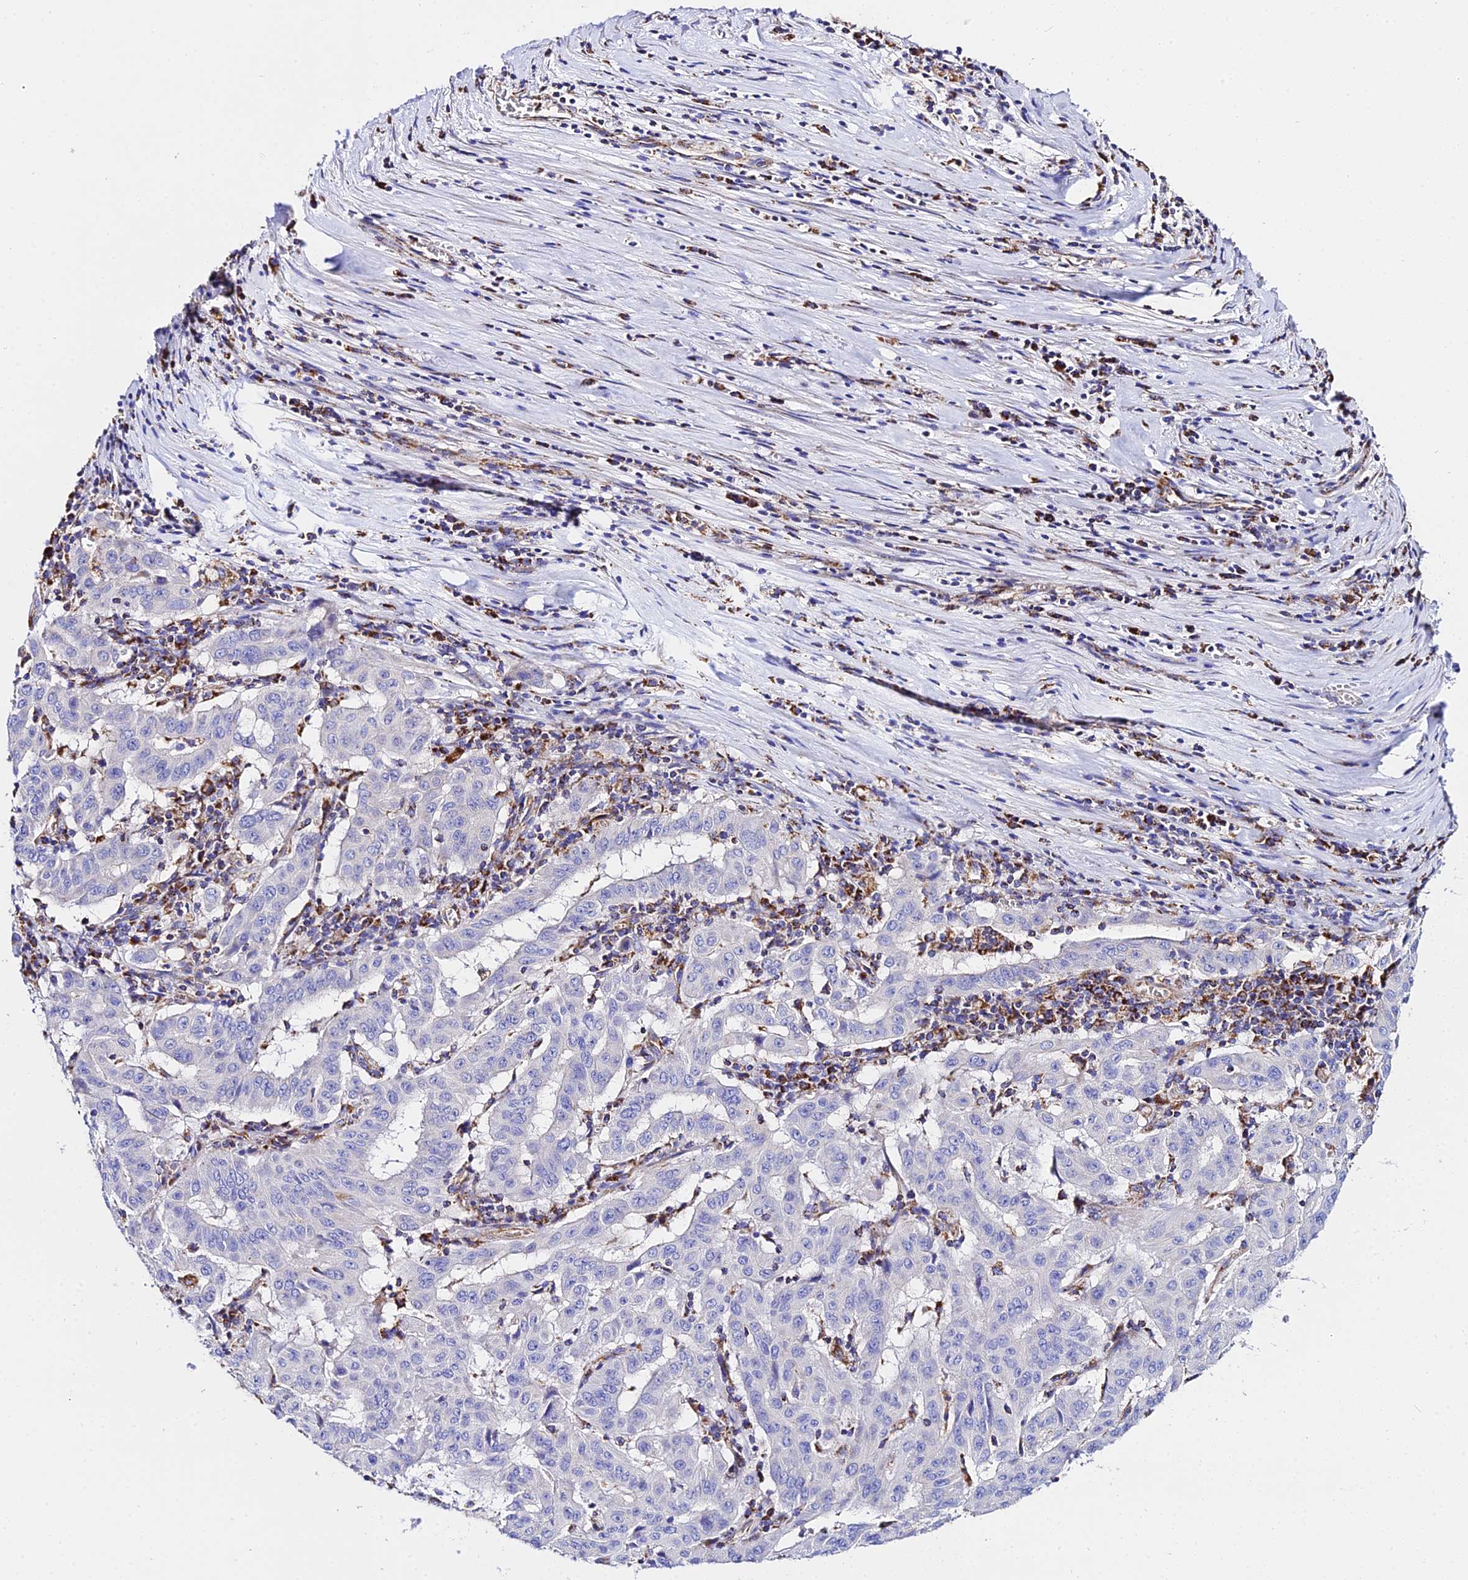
{"staining": {"intensity": "negative", "quantity": "none", "location": "none"}, "tissue": "pancreatic cancer", "cell_type": "Tumor cells", "image_type": "cancer", "snomed": [{"axis": "morphology", "description": "Adenocarcinoma, NOS"}, {"axis": "topography", "description": "Pancreas"}], "caption": "Pancreatic cancer (adenocarcinoma) was stained to show a protein in brown. There is no significant staining in tumor cells. The staining is performed using DAB (3,3'-diaminobenzidine) brown chromogen with nuclei counter-stained in using hematoxylin.", "gene": "ZNF573", "patient": {"sex": "male", "age": 63}}